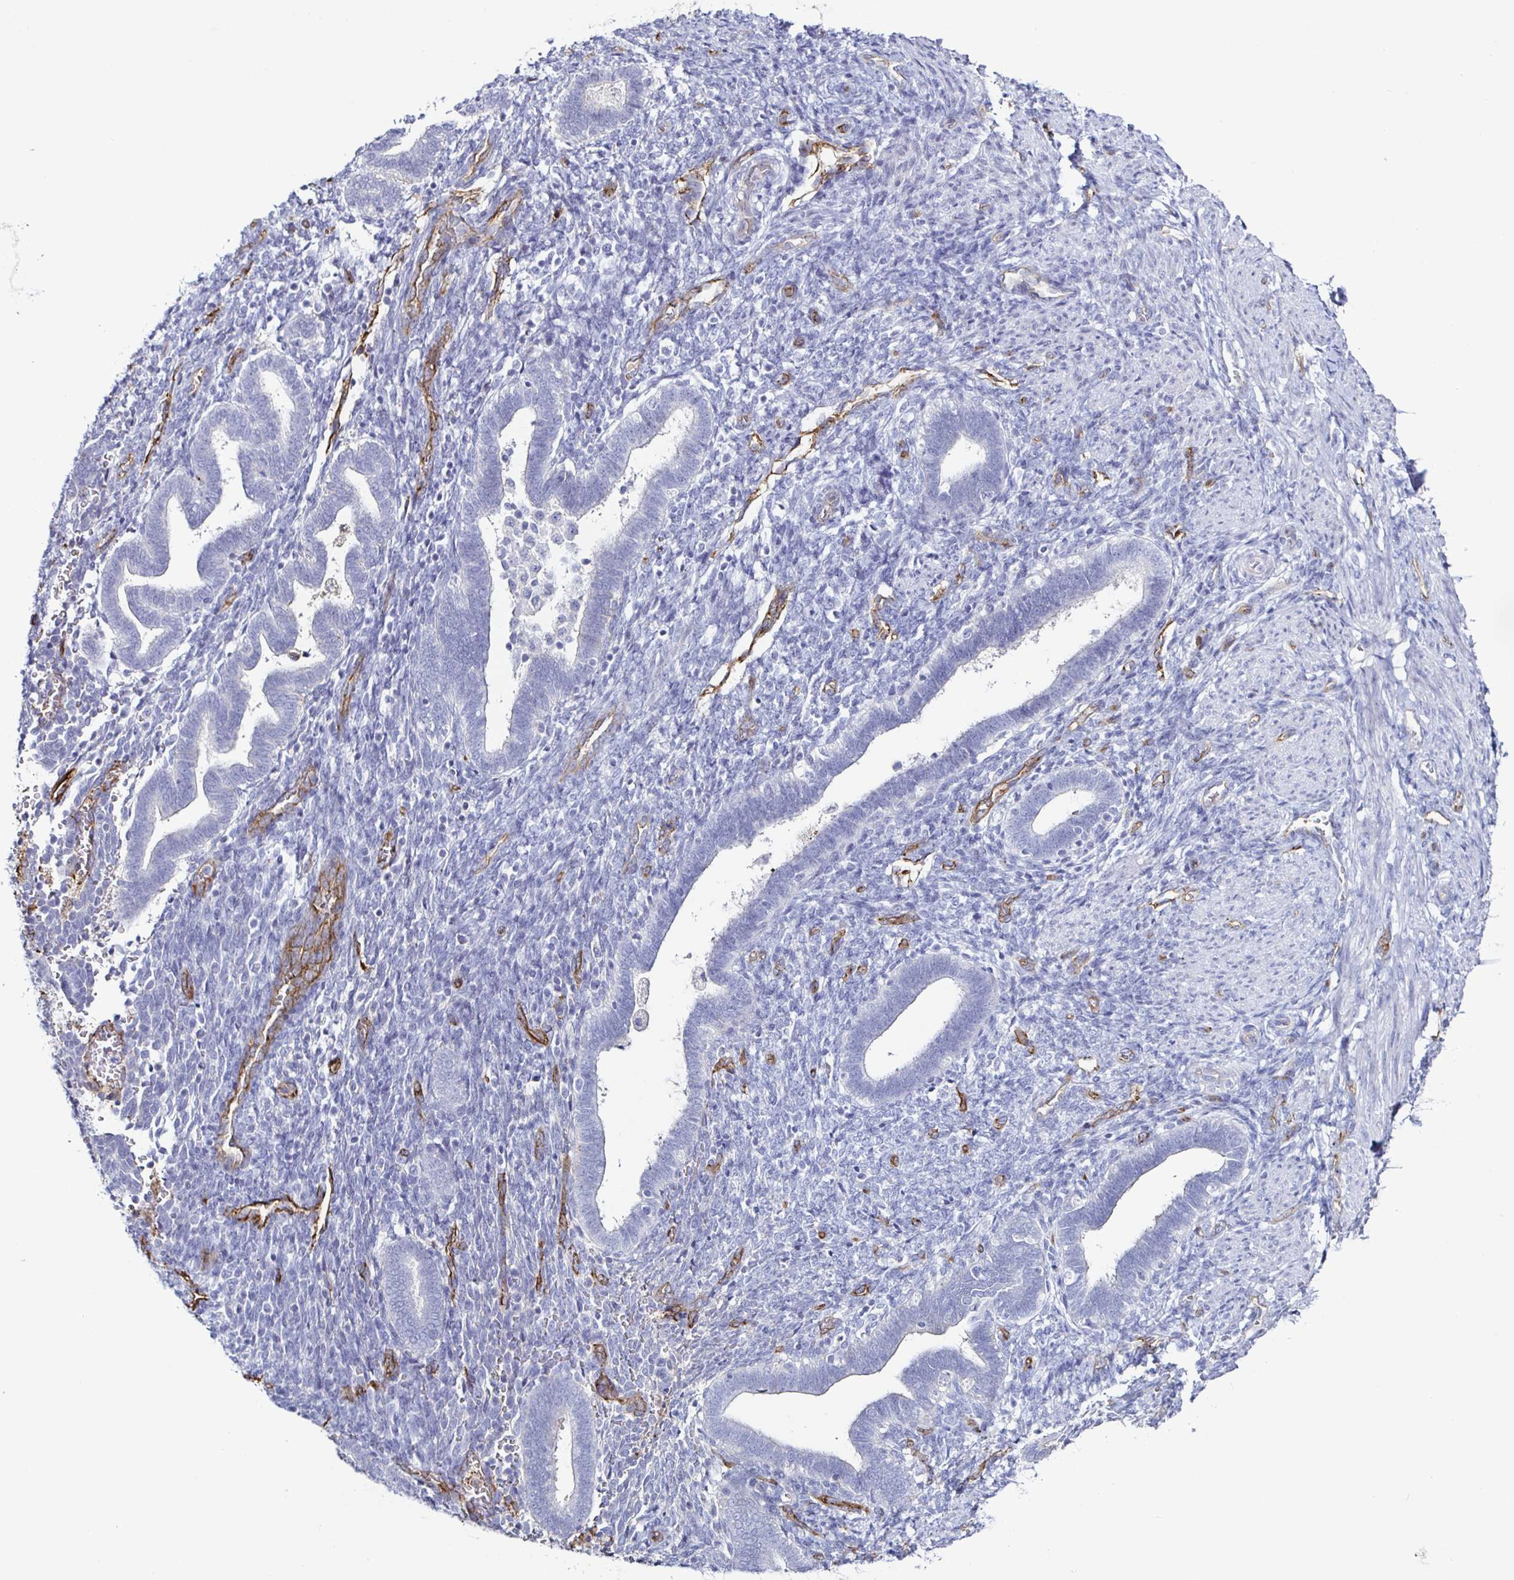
{"staining": {"intensity": "negative", "quantity": "none", "location": "none"}, "tissue": "endometrium", "cell_type": "Cells in endometrial stroma", "image_type": "normal", "snomed": [{"axis": "morphology", "description": "Normal tissue, NOS"}, {"axis": "topography", "description": "Endometrium"}], "caption": "Human endometrium stained for a protein using immunohistochemistry reveals no positivity in cells in endometrial stroma.", "gene": "ACSBG2", "patient": {"sex": "female", "age": 34}}